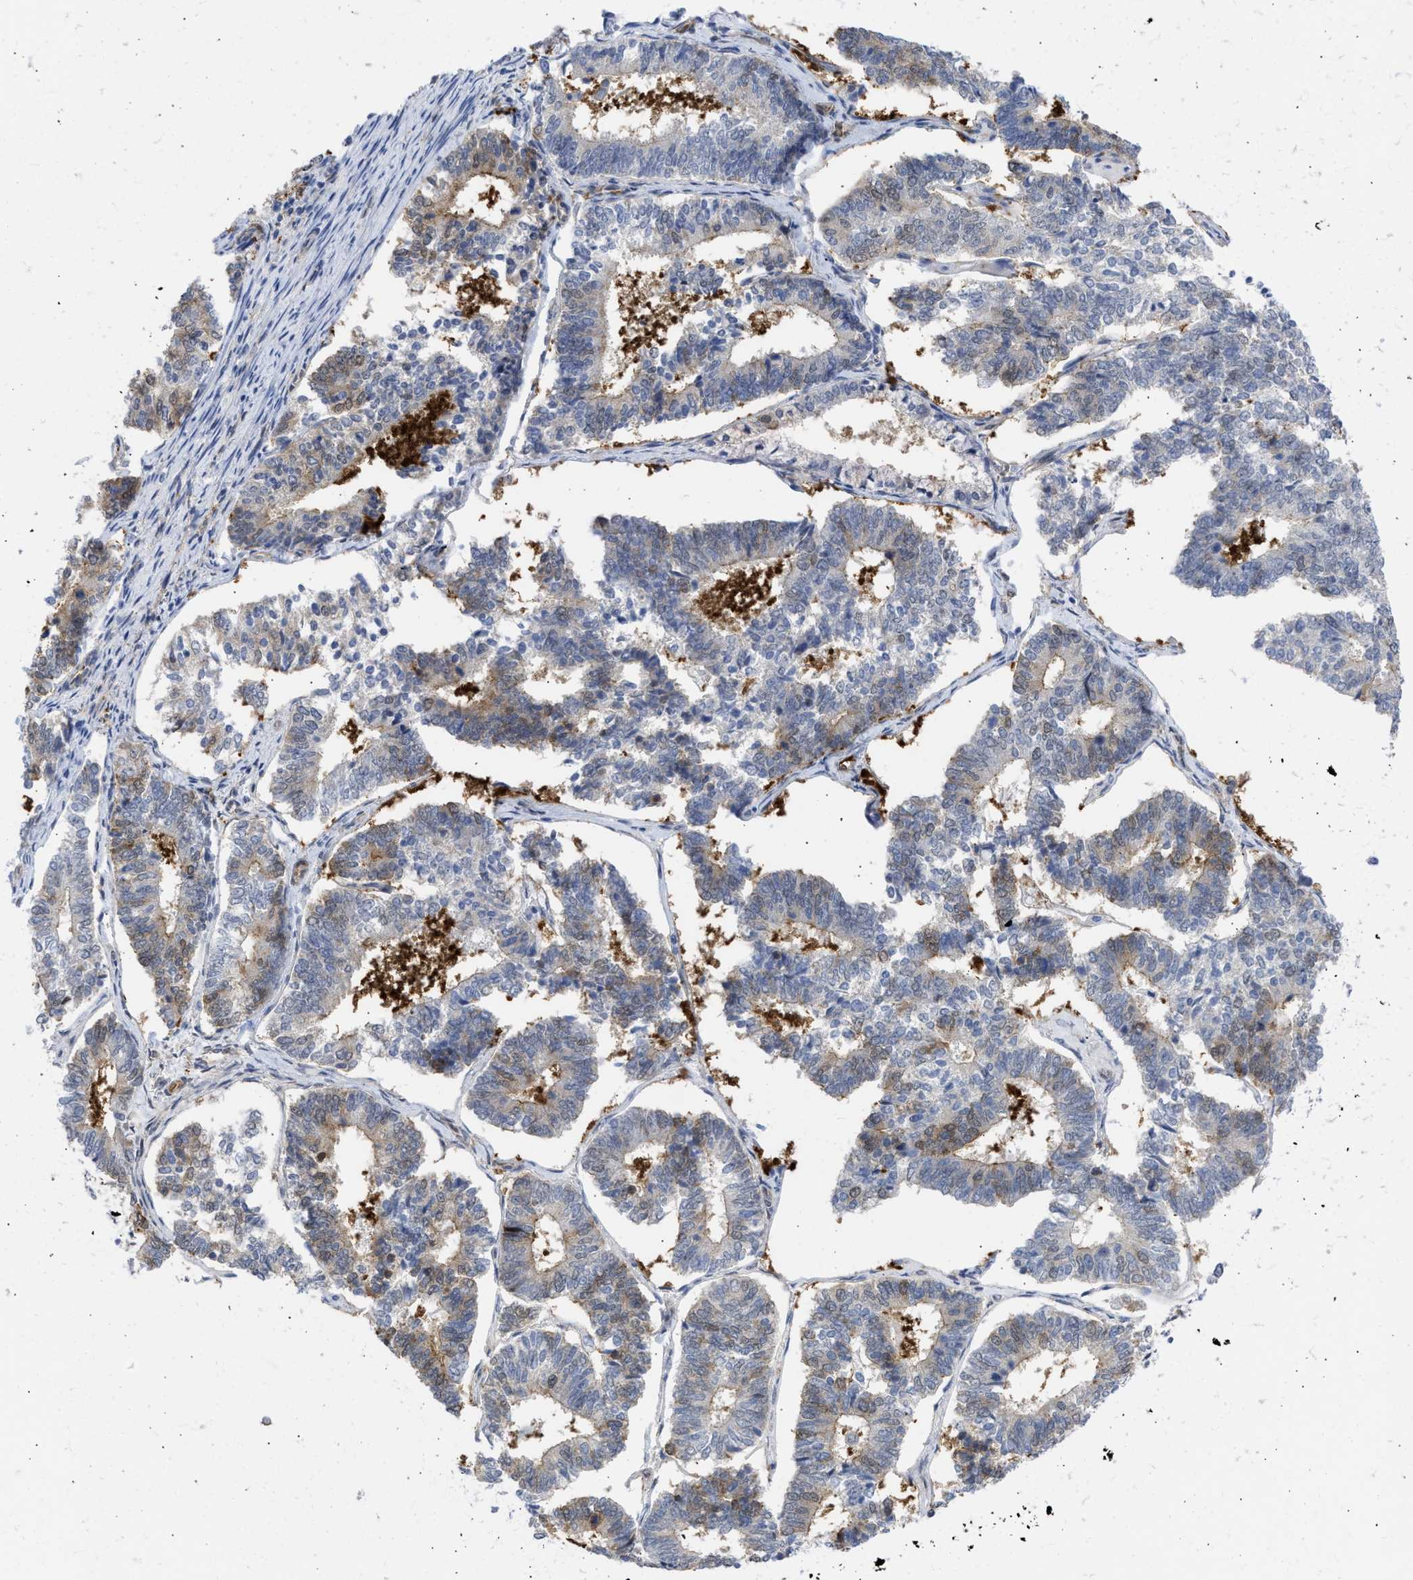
{"staining": {"intensity": "weak", "quantity": "25%-75%", "location": "cytoplasmic/membranous"}, "tissue": "endometrial cancer", "cell_type": "Tumor cells", "image_type": "cancer", "snomed": [{"axis": "morphology", "description": "Adenocarcinoma, NOS"}, {"axis": "topography", "description": "Endometrium"}], "caption": "An immunohistochemistry photomicrograph of neoplastic tissue is shown. Protein staining in brown shows weak cytoplasmic/membranous positivity in adenocarcinoma (endometrial) within tumor cells.", "gene": "THRA", "patient": {"sex": "female", "age": 70}}